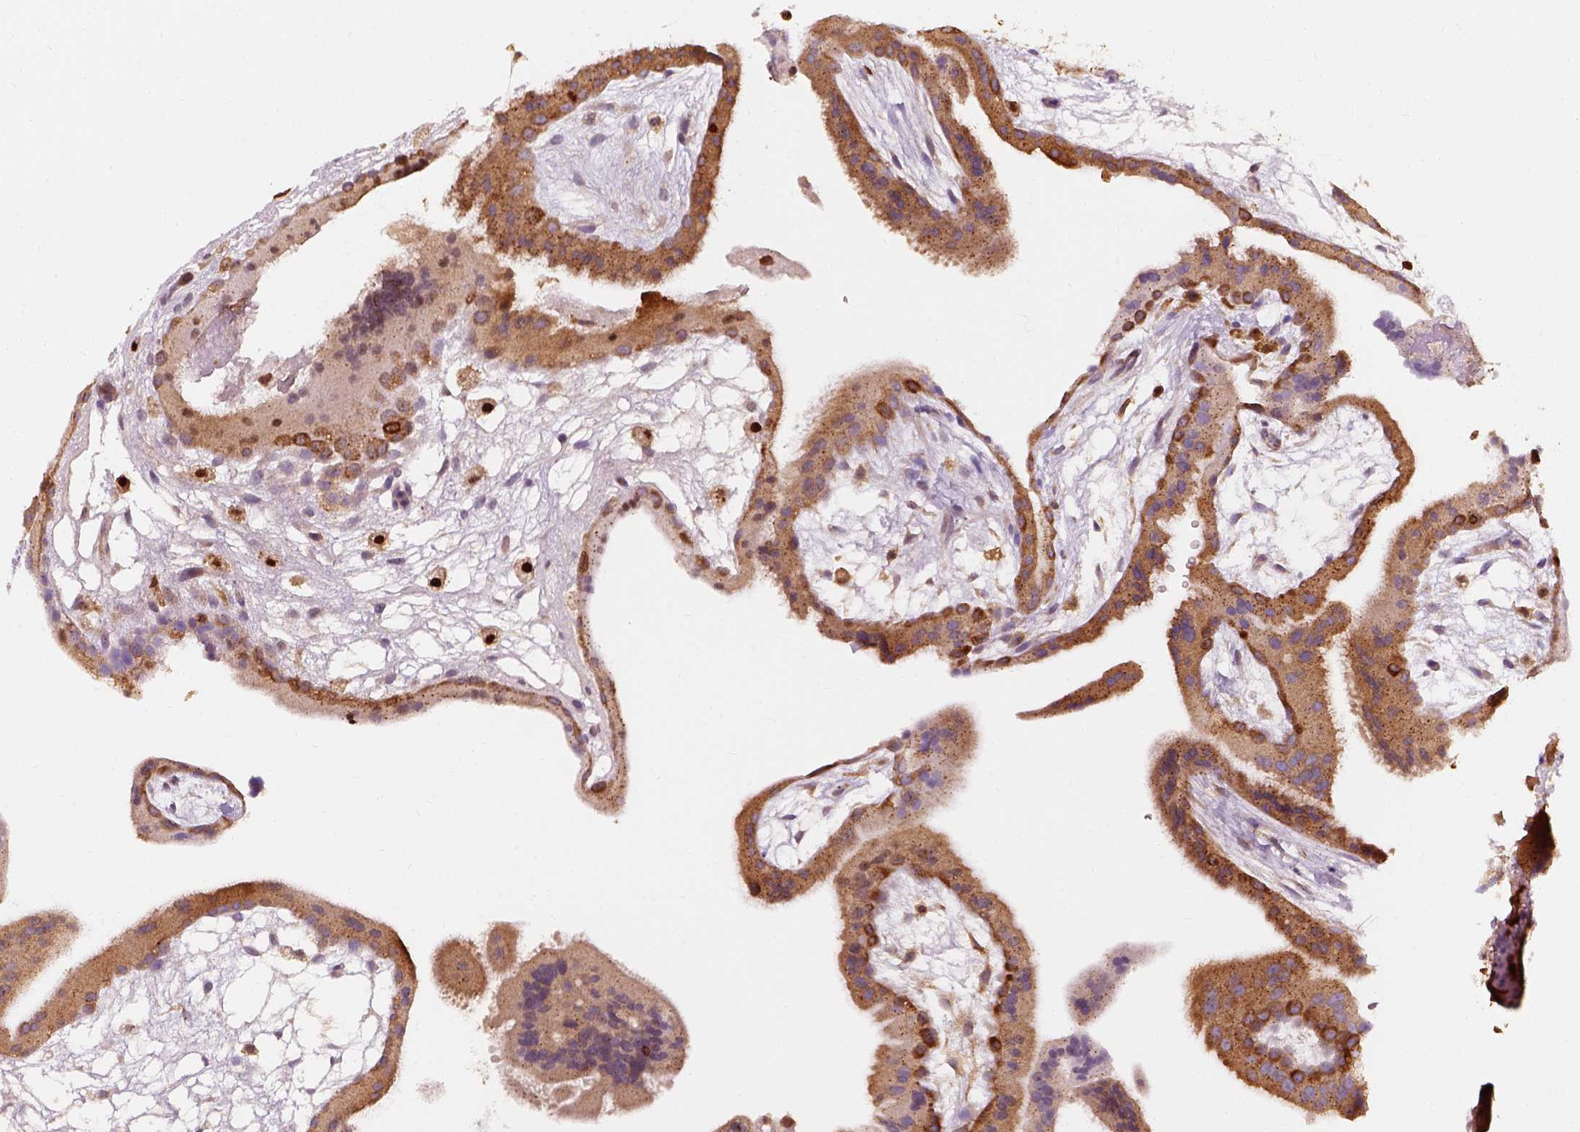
{"staining": {"intensity": "weak", "quantity": ">75%", "location": "cytoplasmic/membranous"}, "tissue": "placenta", "cell_type": "Decidual cells", "image_type": "normal", "snomed": [{"axis": "morphology", "description": "Normal tissue, NOS"}, {"axis": "topography", "description": "Placenta"}], "caption": "Normal placenta exhibits weak cytoplasmic/membranous staining in approximately >75% of decidual cells, visualized by immunohistochemistry.", "gene": "SQSTM1", "patient": {"sex": "female", "age": 19}}